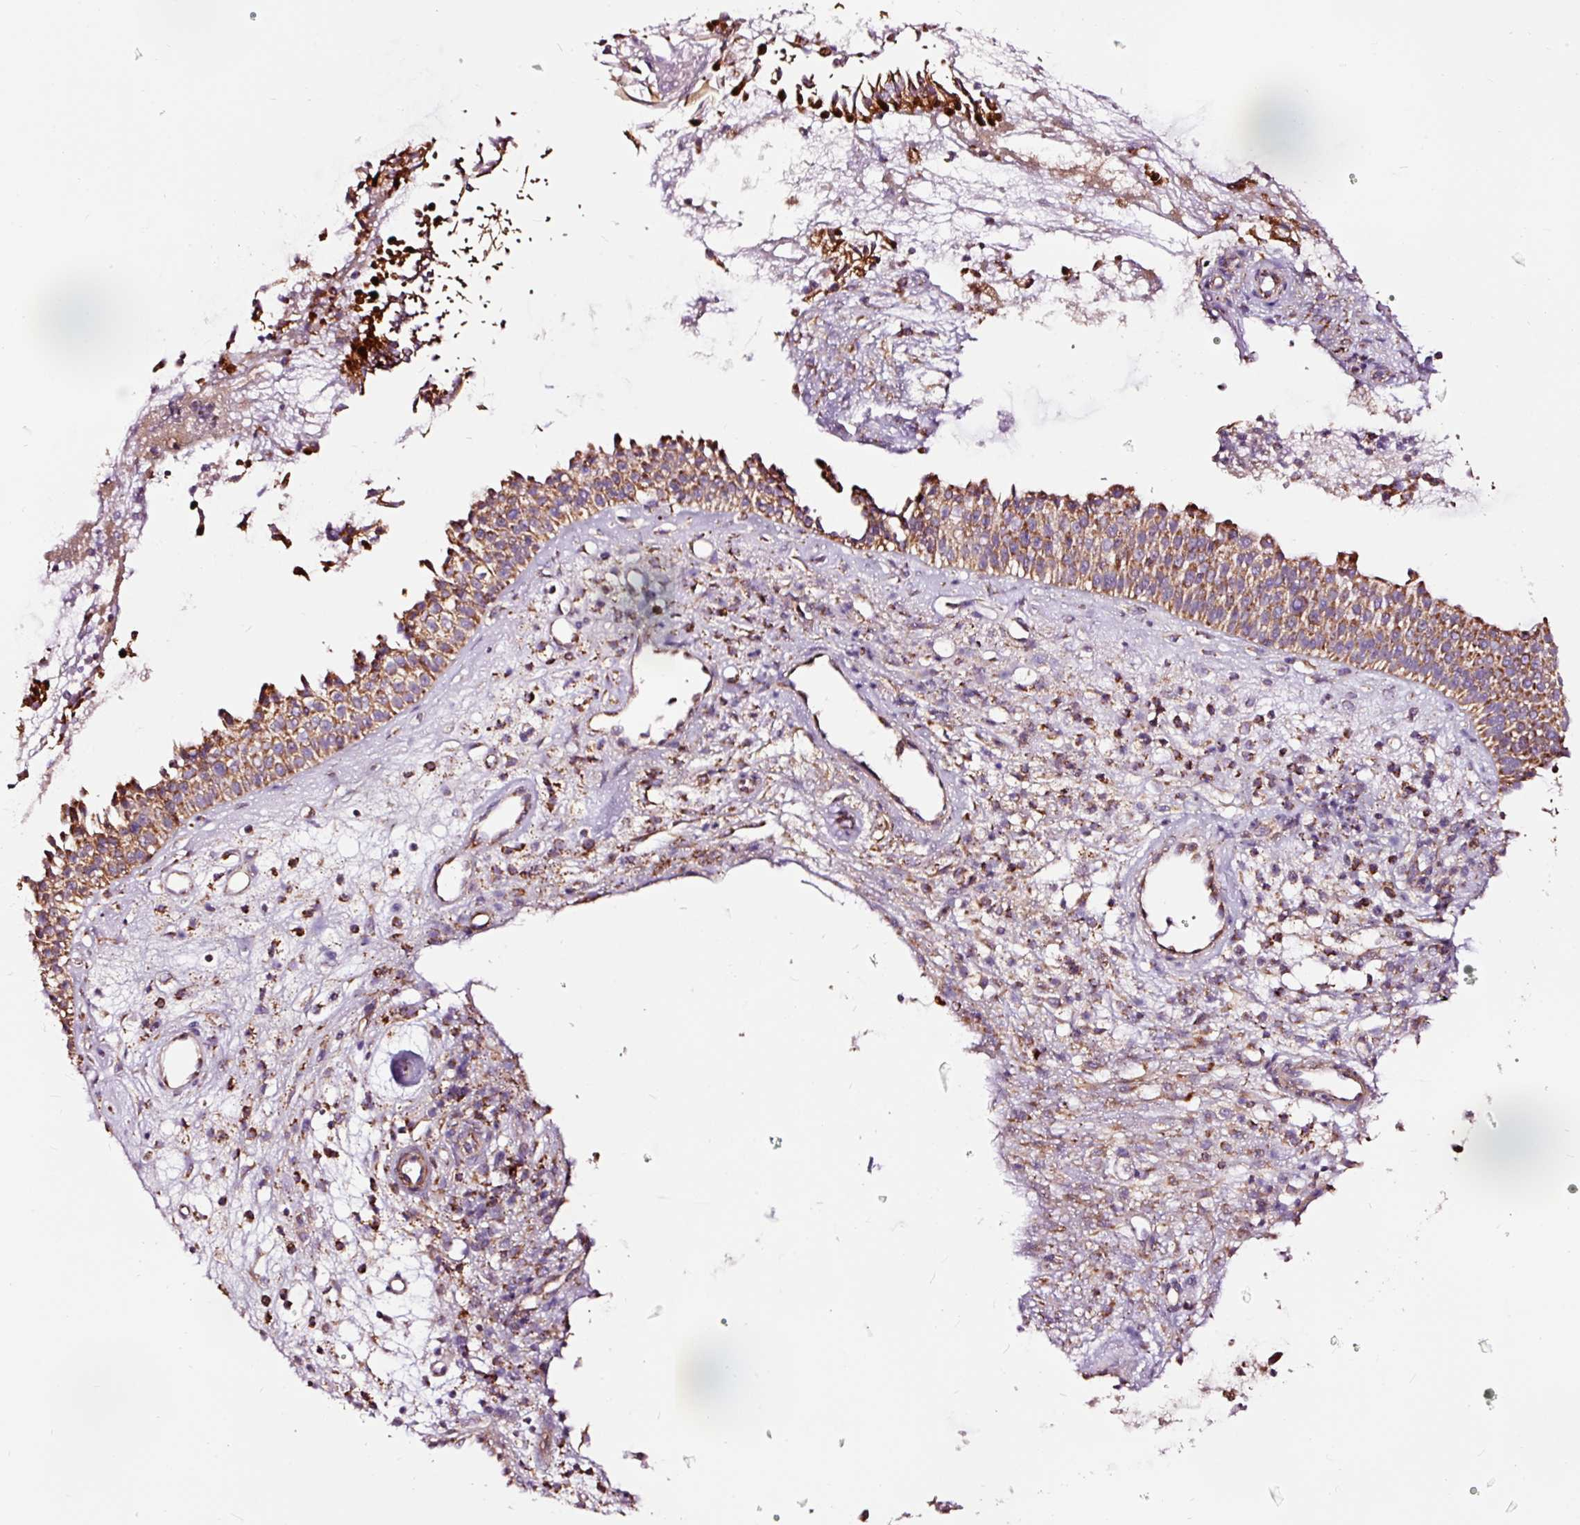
{"staining": {"intensity": "strong", "quantity": ">75%", "location": "cytoplasmic/membranous"}, "tissue": "nasopharynx", "cell_type": "Respiratory epithelial cells", "image_type": "normal", "snomed": [{"axis": "morphology", "description": "Normal tissue, NOS"}, {"axis": "topography", "description": "Nasopharynx"}], "caption": "Brown immunohistochemical staining in benign nasopharynx demonstrates strong cytoplasmic/membranous expression in approximately >75% of respiratory epithelial cells. (Brightfield microscopy of DAB IHC at high magnification).", "gene": "TPM1", "patient": {"sex": "male", "age": 21}}